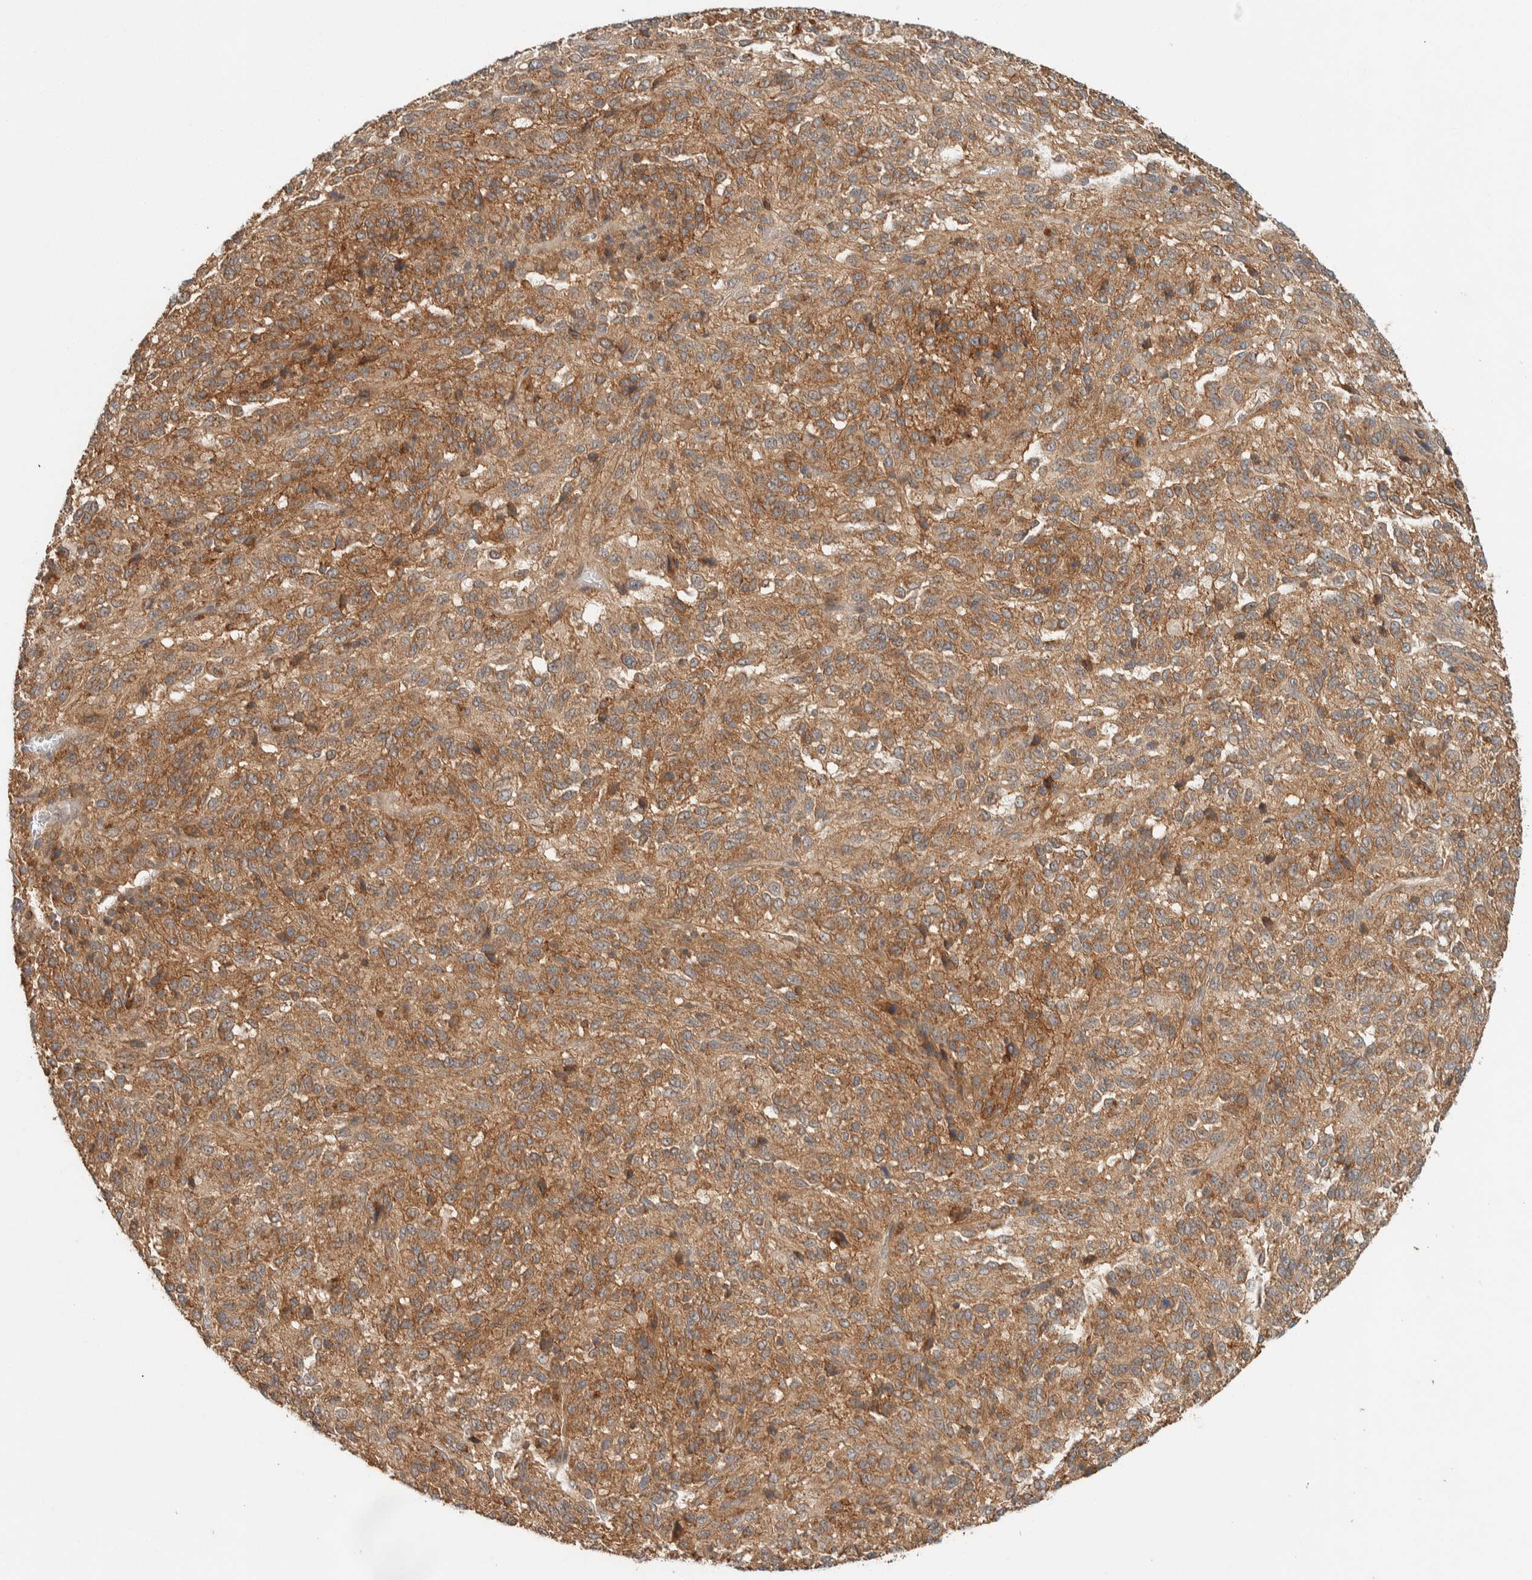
{"staining": {"intensity": "moderate", "quantity": ">75%", "location": "cytoplasmic/membranous"}, "tissue": "melanoma", "cell_type": "Tumor cells", "image_type": "cancer", "snomed": [{"axis": "morphology", "description": "Malignant melanoma, Metastatic site"}, {"axis": "topography", "description": "Lung"}], "caption": "Immunohistochemical staining of human malignant melanoma (metastatic site) shows medium levels of moderate cytoplasmic/membranous positivity in about >75% of tumor cells.", "gene": "ZNF567", "patient": {"sex": "male", "age": 64}}